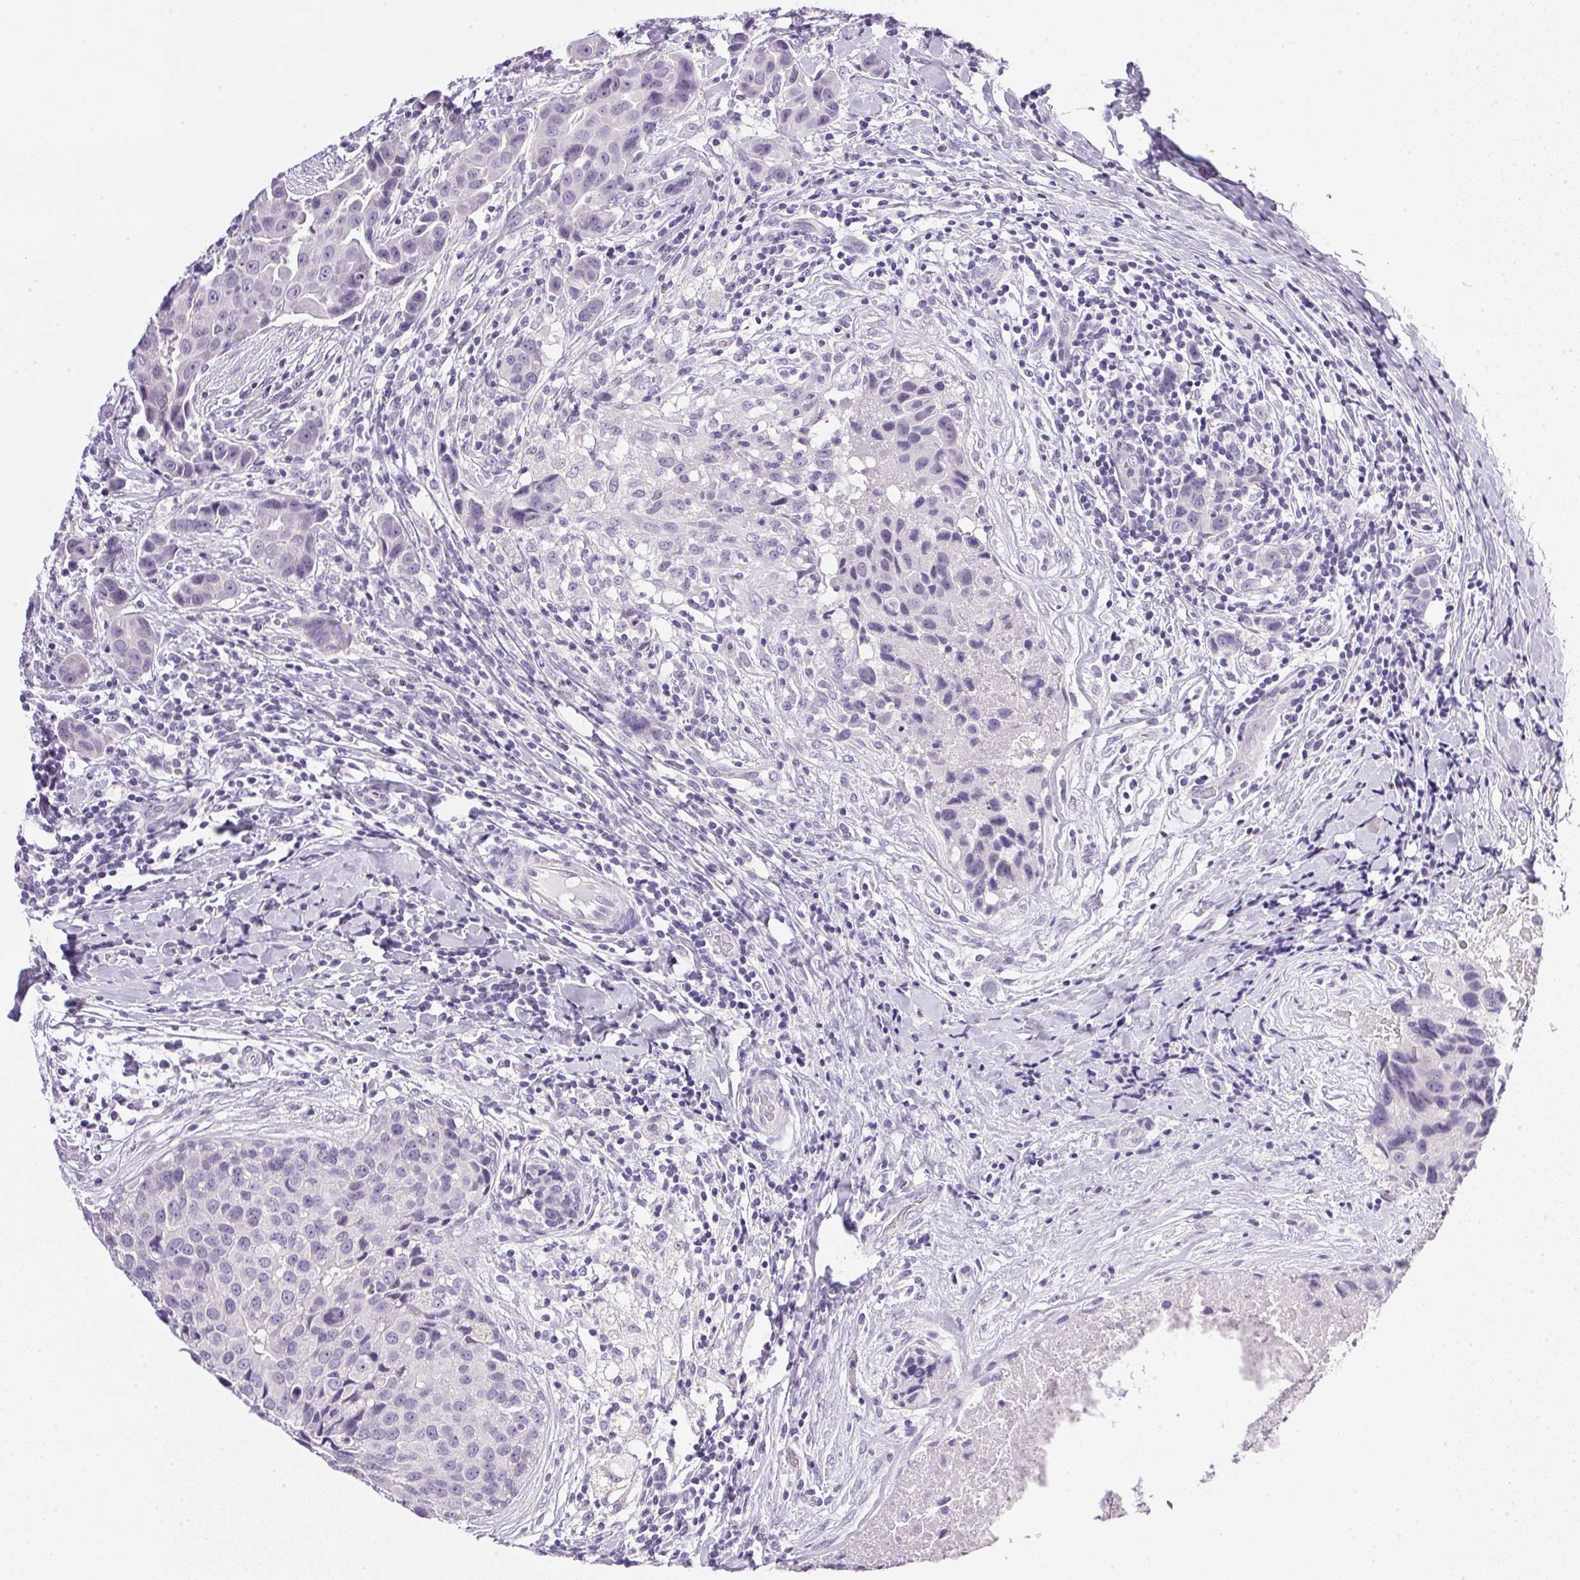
{"staining": {"intensity": "negative", "quantity": "none", "location": "none"}, "tissue": "breast cancer", "cell_type": "Tumor cells", "image_type": "cancer", "snomed": [{"axis": "morphology", "description": "Duct carcinoma"}, {"axis": "topography", "description": "Breast"}], "caption": "This is an immunohistochemistry photomicrograph of breast cancer (infiltrating ductal carcinoma). There is no positivity in tumor cells.", "gene": "ATP6V0A4", "patient": {"sex": "female", "age": 24}}